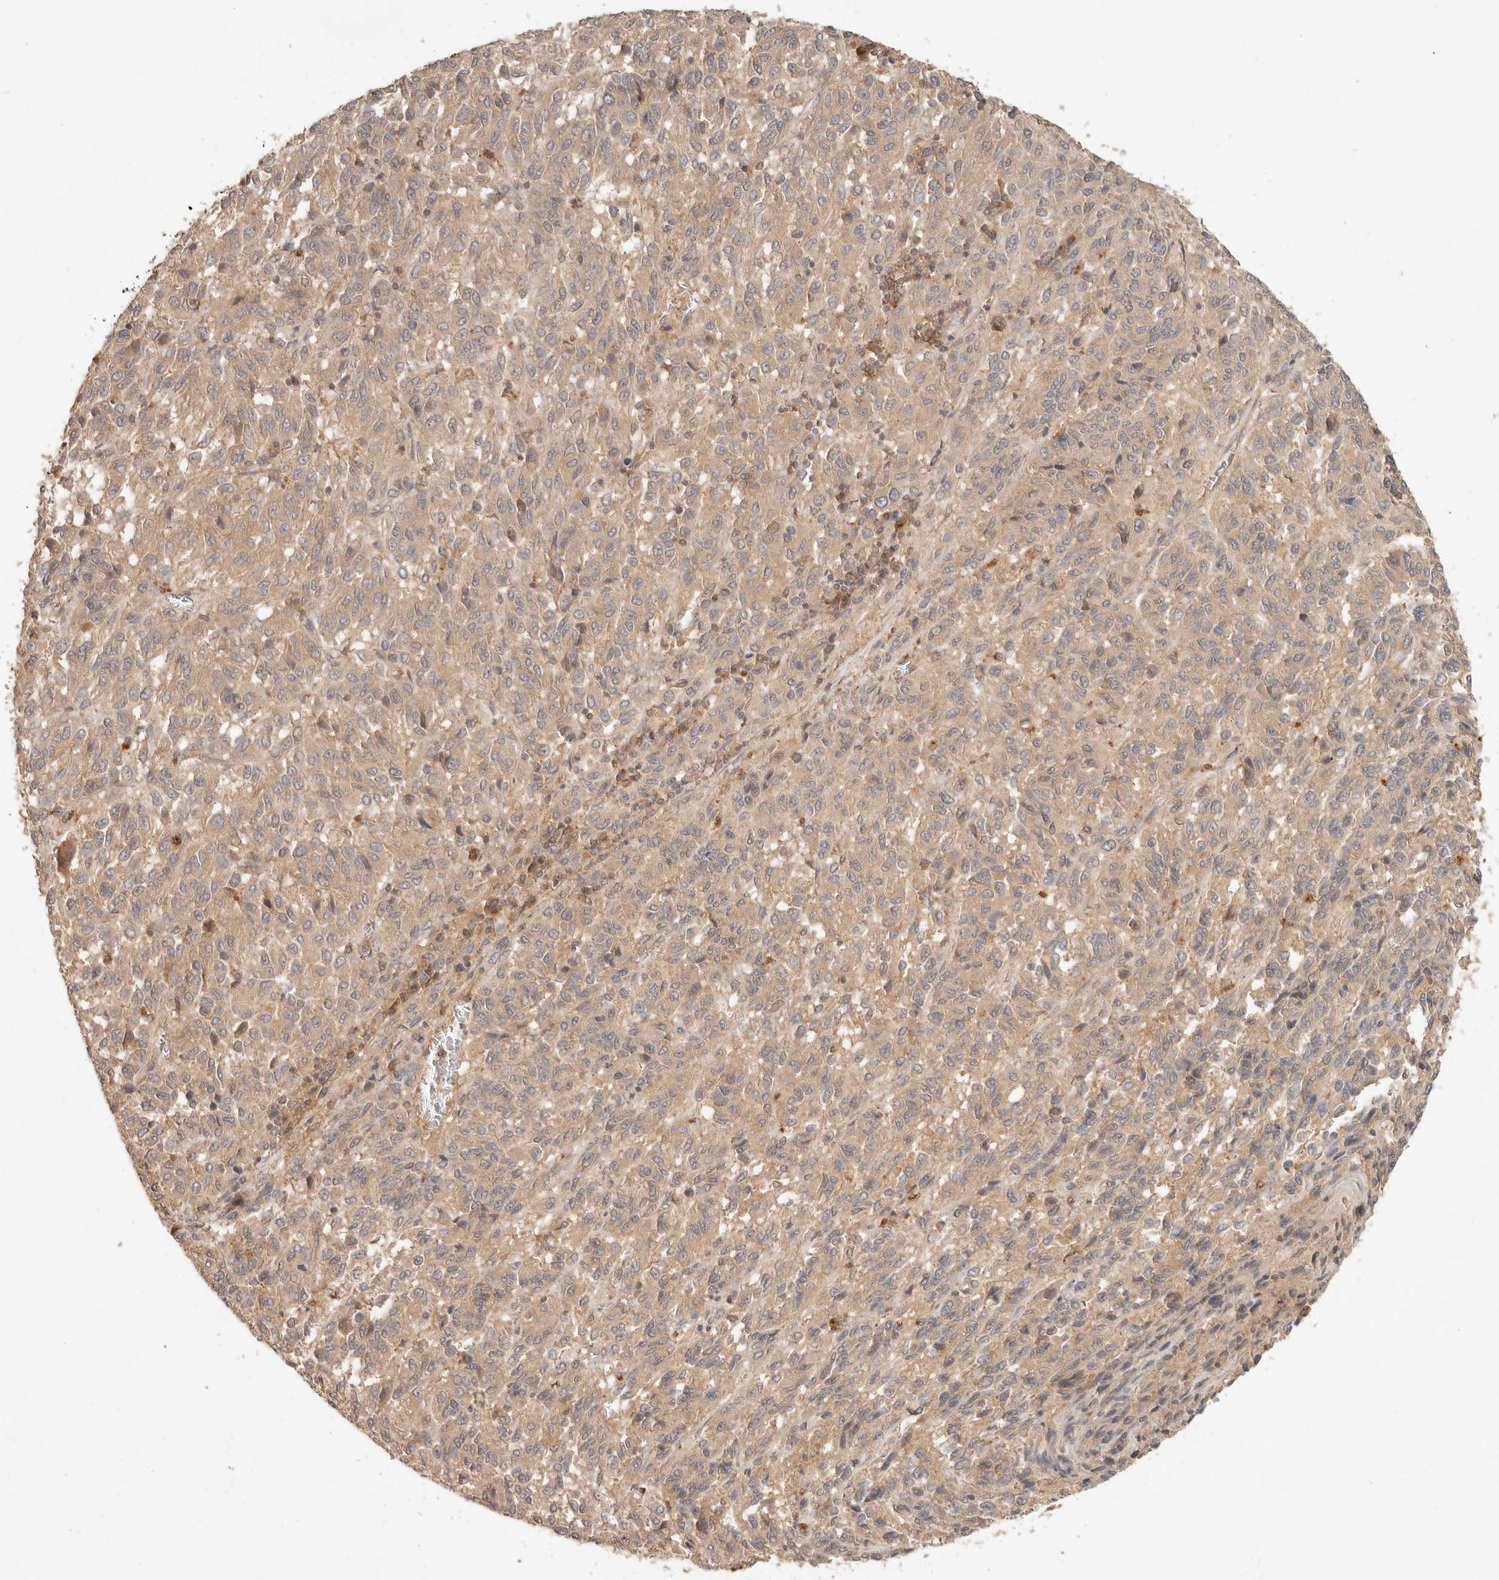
{"staining": {"intensity": "weak", "quantity": ">75%", "location": "cytoplasmic/membranous"}, "tissue": "melanoma", "cell_type": "Tumor cells", "image_type": "cancer", "snomed": [{"axis": "morphology", "description": "Malignant melanoma, Metastatic site"}, {"axis": "topography", "description": "Lung"}], "caption": "Immunohistochemistry staining of malignant melanoma (metastatic site), which reveals low levels of weak cytoplasmic/membranous expression in approximately >75% of tumor cells indicating weak cytoplasmic/membranous protein positivity. The staining was performed using DAB (3,3'-diaminobenzidine) (brown) for protein detection and nuclei were counterstained in hematoxylin (blue).", "gene": "HECTD3", "patient": {"sex": "male", "age": 64}}